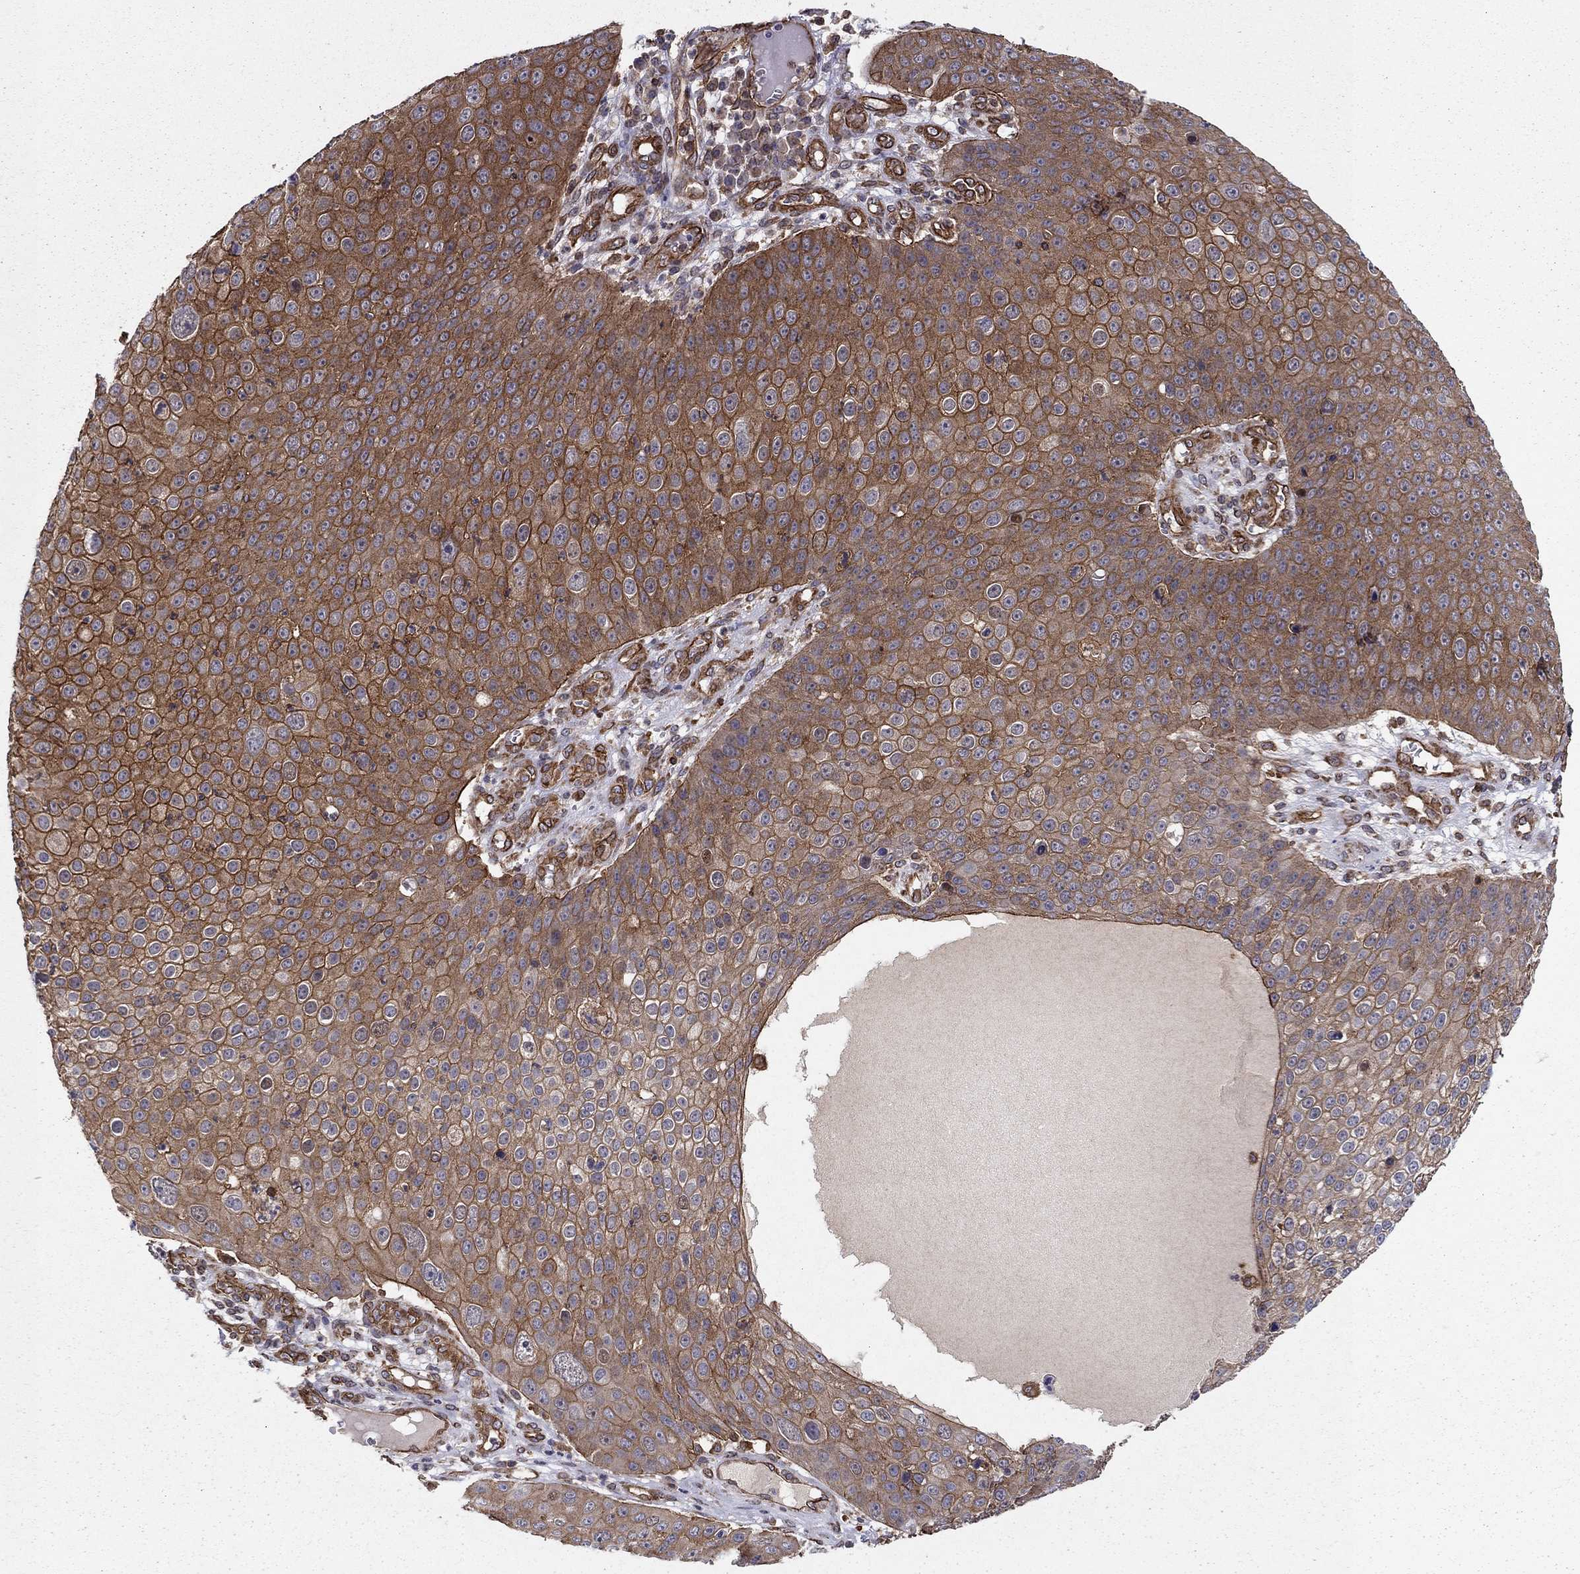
{"staining": {"intensity": "strong", "quantity": "25%-75%", "location": "cytoplasmic/membranous"}, "tissue": "skin cancer", "cell_type": "Tumor cells", "image_type": "cancer", "snomed": [{"axis": "morphology", "description": "Squamous cell carcinoma, NOS"}, {"axis": "topography", "description": "Skin"}], "caption": "Immunohistochemistry (IHC) image of neoplastic tissue: skin squamous cell carcinoma stained using IHC demonstrates high levels of strong protein expression localized specifically in the cytoplasmic/membranous of tumor cells, appearing as a cytoplasmic/membranous brown color.", "gene": "SHMT1", "patient": {"sex": "male", "age": 71}}